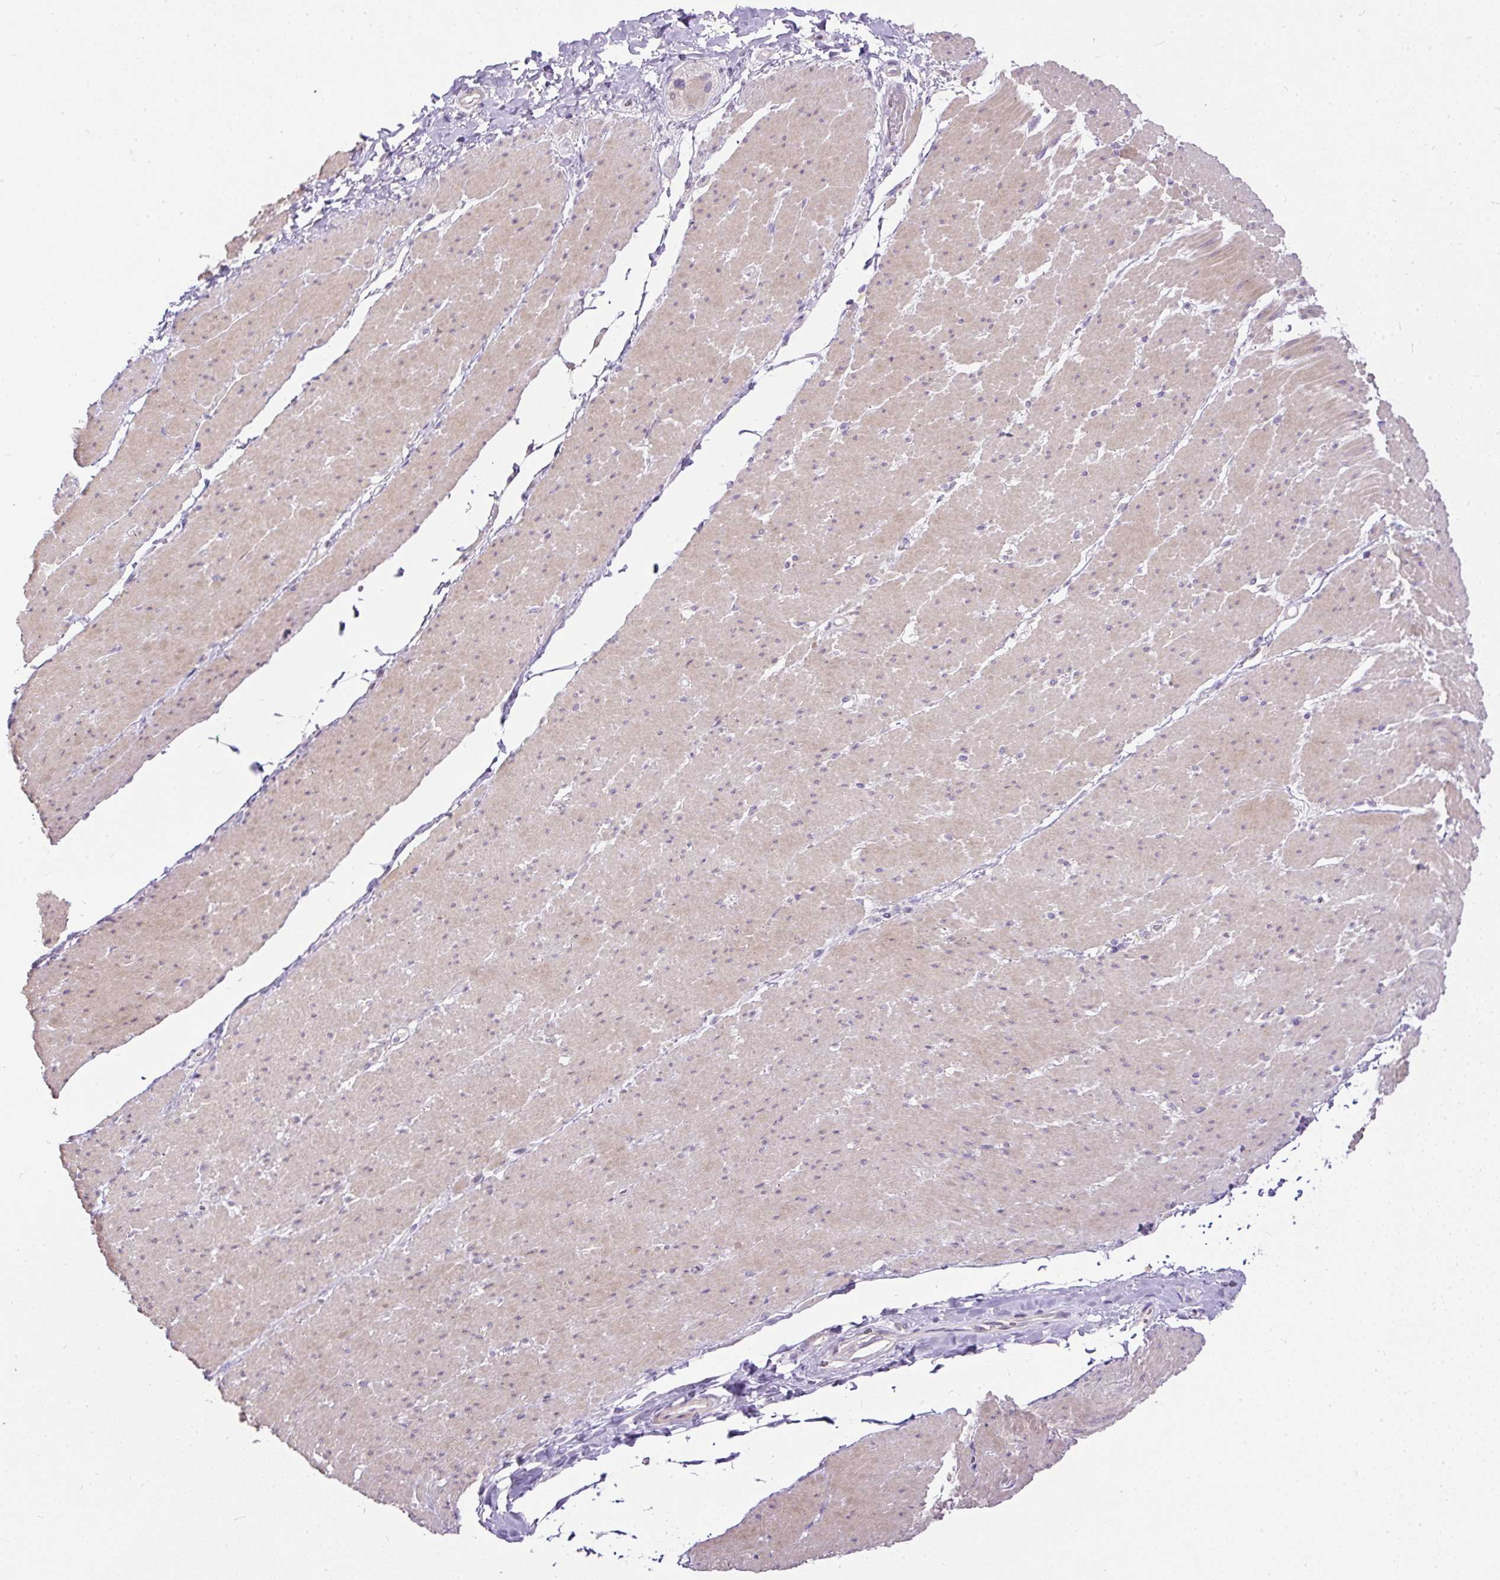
{"staining": {"intensity": "moderate", "quantity": "<25%", "location": "cytoplasmic/membranous"}, "tissue": "smooth muscle", "cell_type": "Smooth muscle cells", "image_type": "normal", "snomed": [{"axis": "morphology", "description": "Normal tissue, NOS"}, {"axis": "topography", "description": "Smooth muscle"}, {"axis": "topography", "description": "Rectum"}], "caption": "The photomicrograph displays staining of normal smooth muscle, revealing moderate cytoplasmic/membranous protein positivity (brown color) within smooth muscle cells.", "gene": "KRTAP20", "patient": {"sex": "male", "age": 53}}